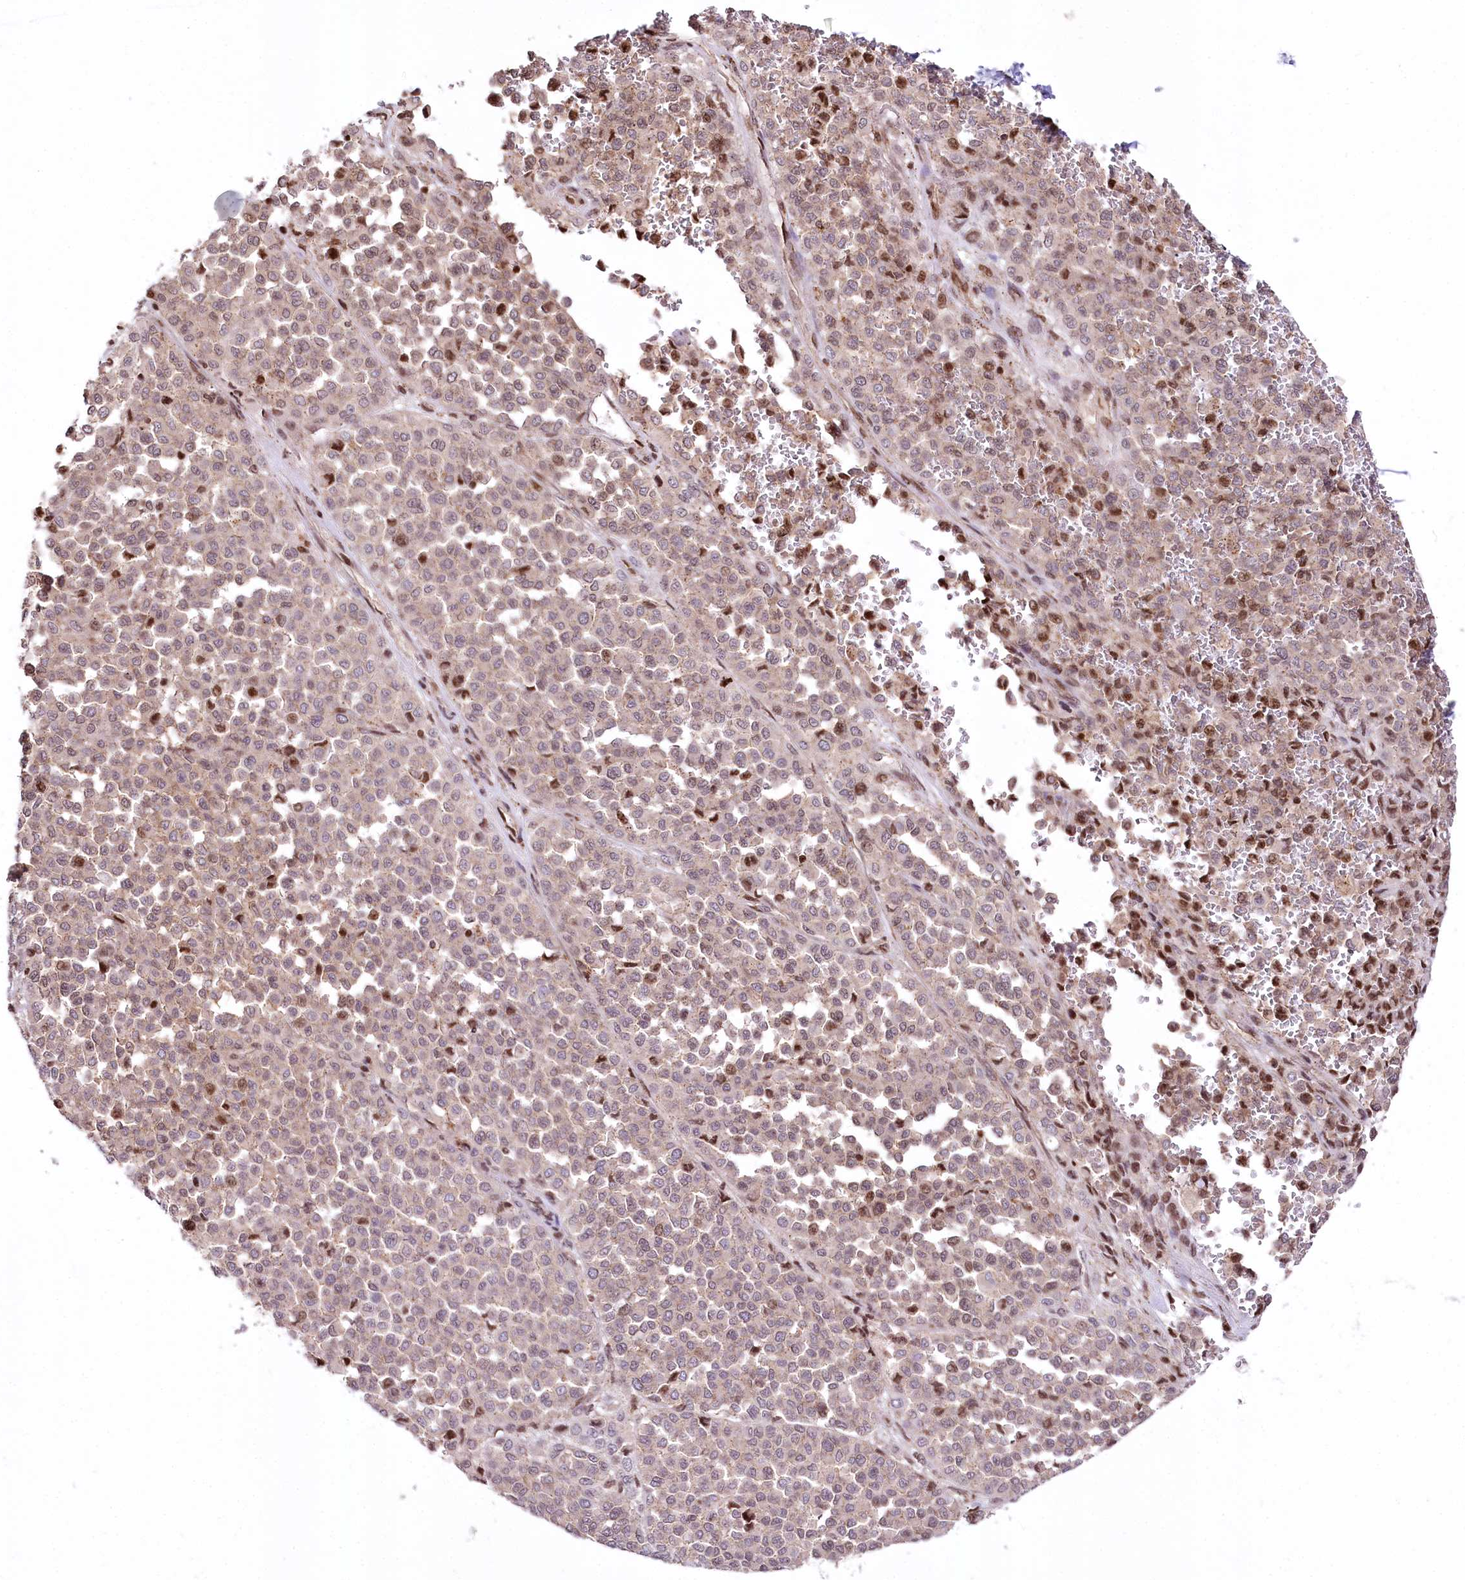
{"staining": {"intensity": "moderate", "quantity": "<25%", "location": "nuclear"}, "tissue": "melanoma", "cell_type": "Tumor cells", "image_type": "cancer", "snomed": [{"axis": "morphology", "description": "Malignant melanoma, Metastatic site"}, {"axis": "topography", "description": "Pancreas"}], "caption": "Melanoma was stained to show a protein in brown. There is low levels of moderate nuclear staining in approximately <25% of tumor cells.", "gene": "ZFYVE27", "patient": {"sex": "female", "age": 30}}